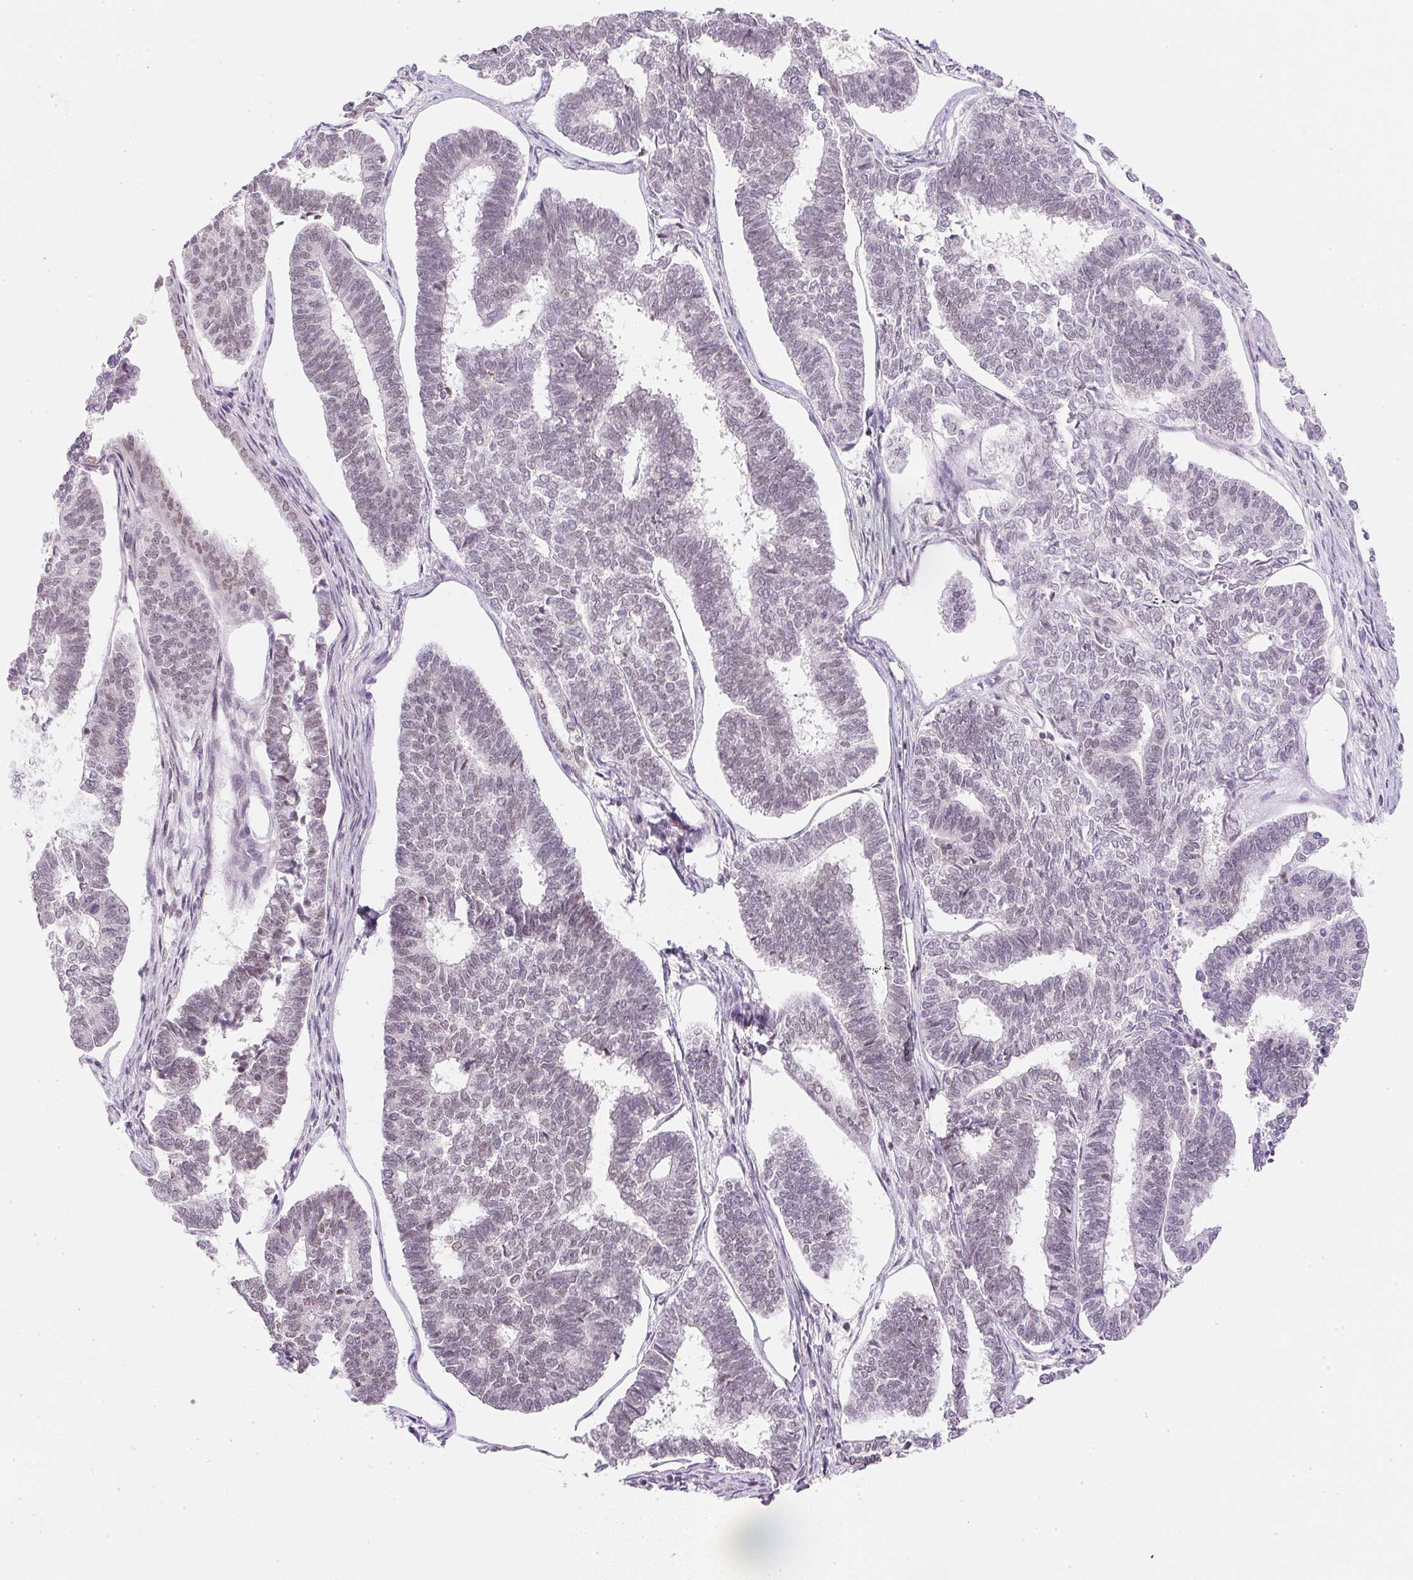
{"staining": {"intensity": "weak", "quantity": "25%-75%", "location": "nuclear"}, "tissue": "endometrial cancer", "cell_type": "Tumor cells", "image_type": "cancer", "snomed": [{"axis": "morphology", "description": "Adenocarcinoma, NOS"}, {"axis": "topography", "description": "Endometrium"}], "caption": "Tumor cells demonstrate low levels of weak nuclear positivity in approximately 25%-75% of cells in endometrial adenocarcinoma. The staining was performed using DAB (3,3'-diaminobenzidine), with brown indicating positive protein expression. Nuclei are stained blue with hematoxylin.", "gene": "DPPA4", "patient": {"sex": "female", "age": 70}}